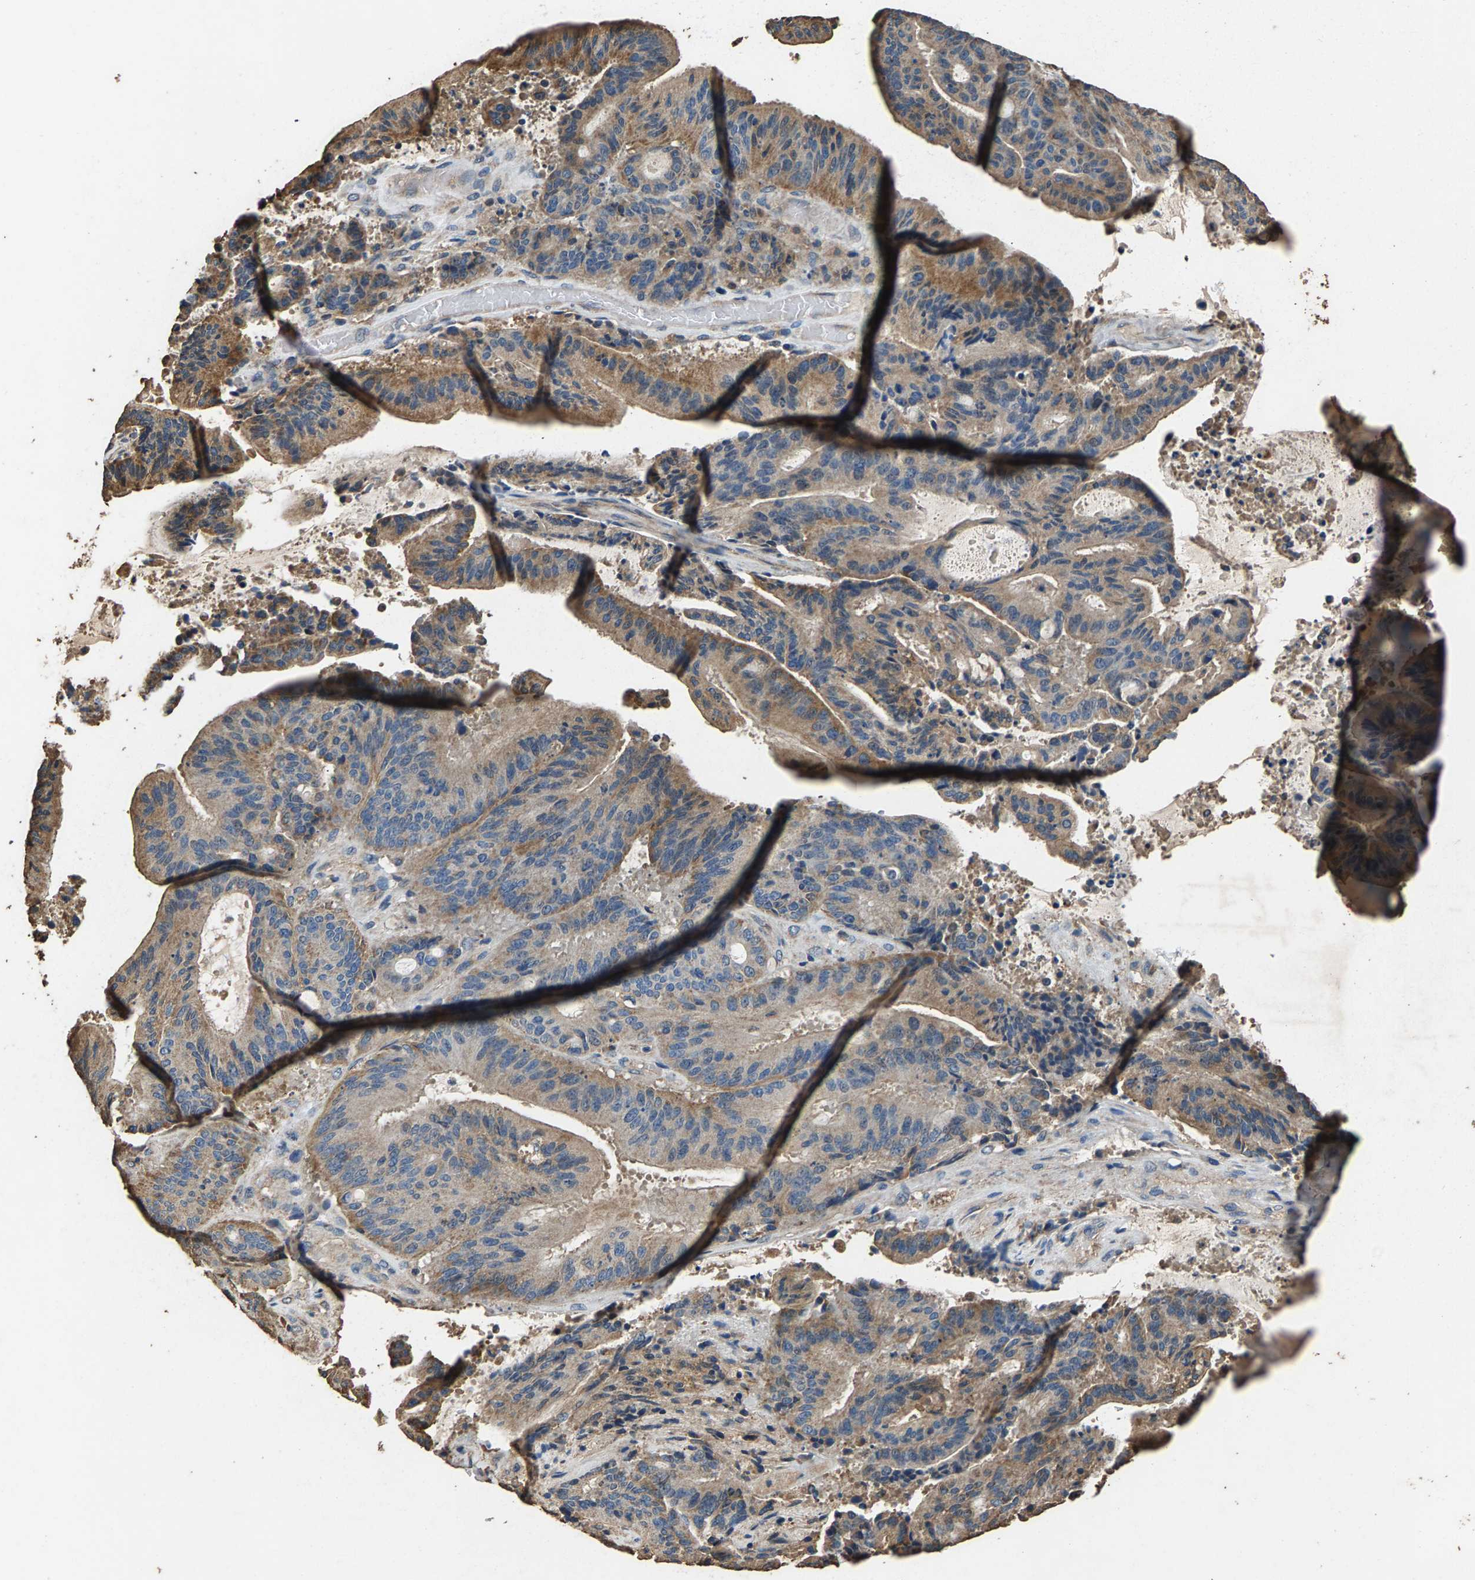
{"staining": {"intensity": "moderate", "quantity": "25%-75%", "location": "cytoplasmic/membranous"}, "tissue": "liver cancer", "cell_type": "Tumor cells", "image_type": "cancer", "snomed": [{"axis": "morphology", "description": "Normal tissue, NOS"}, {"axis": "morphology", "description": "Cholangiocarcinoma"}, {"axis": "topography", "description": "Liver"}, {"axis": "topography", "description": "Peripheral nerve tissue"}], "caption": "Liver cancer (cholangiocarcinoma) was stained to show a protein in brown. There is medium levels of moderate cytoplasmic/membranous expression in about 25%-75% of tumor cells. Nuclei are stained in blue.", "gene": "MRPL27", "patient": {"sex": "female", "age": 73}}